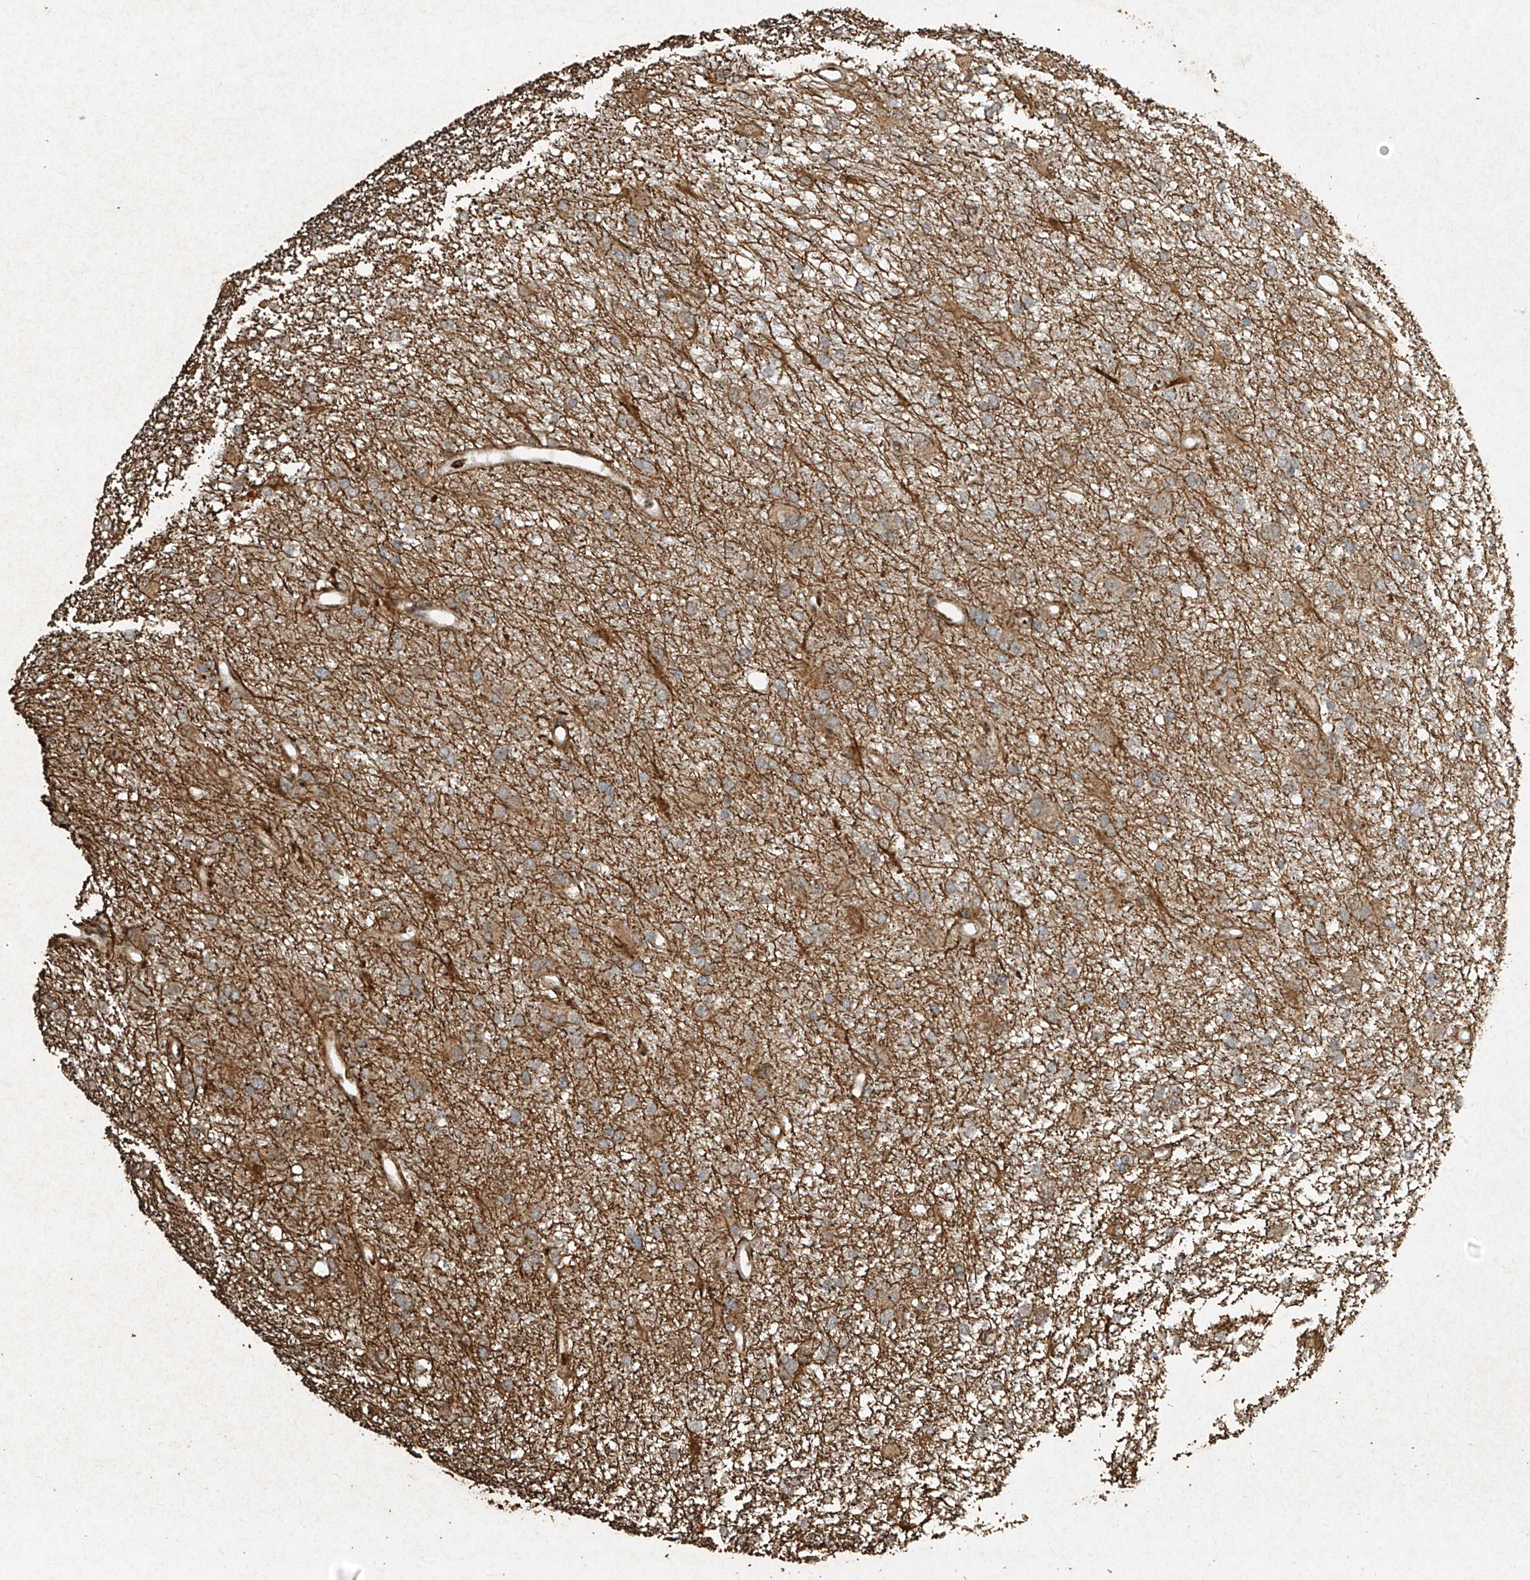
{"staining": {"intensity": "negative", "quantity": "none", "location": "none"}, "tissue": "glioma", "cell_type": "Tumor cells", "image_type": "cancer", "snomed": [{"axis": "morphology", "description": "Glioma, malignant, High grade"}, {"axis": "topography", "description": "Brain"}], "caption": "Tumor cells show no significant positivity in glioma.", "gene": "ERBB3", "patient": {"sex": "female", "age": 59}}